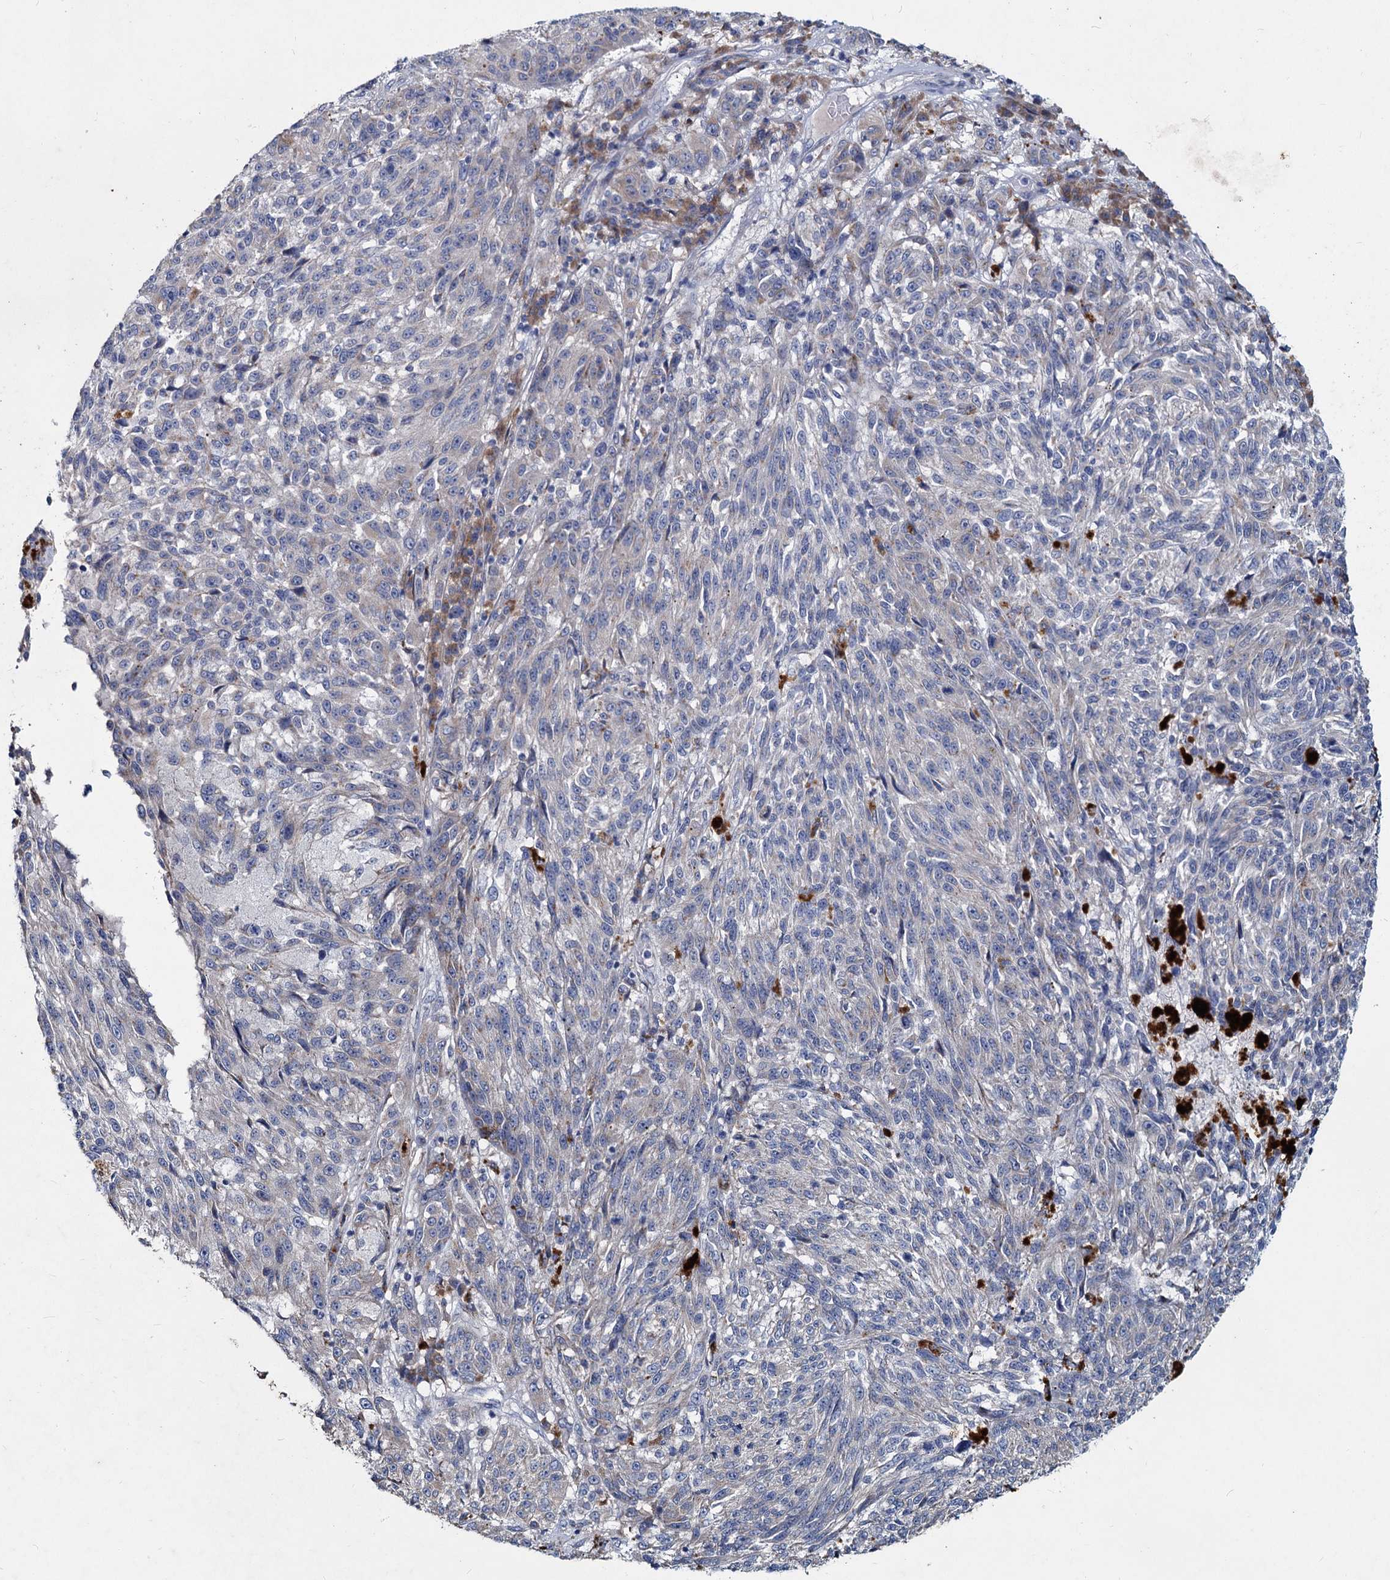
{"staining": {"intensity": "negative", "quantity": "none", "location": "none"}, "tissue": "melanoma", "cell_type": "Tumor cells", "image_type": "cancer", "snomed": [{"axis": "morphology", "description": "Malignant melanoma, NOS"}, {"axis": "topography", "description": "Skin"}], "caption": "IHC image of melanoma stained for a protein (brown), which demonstrates no positivity in tumor cells. Nuclei are stained in blue.", "gene": "TMX2", "patient": {"sex": "male", "age": 53}}